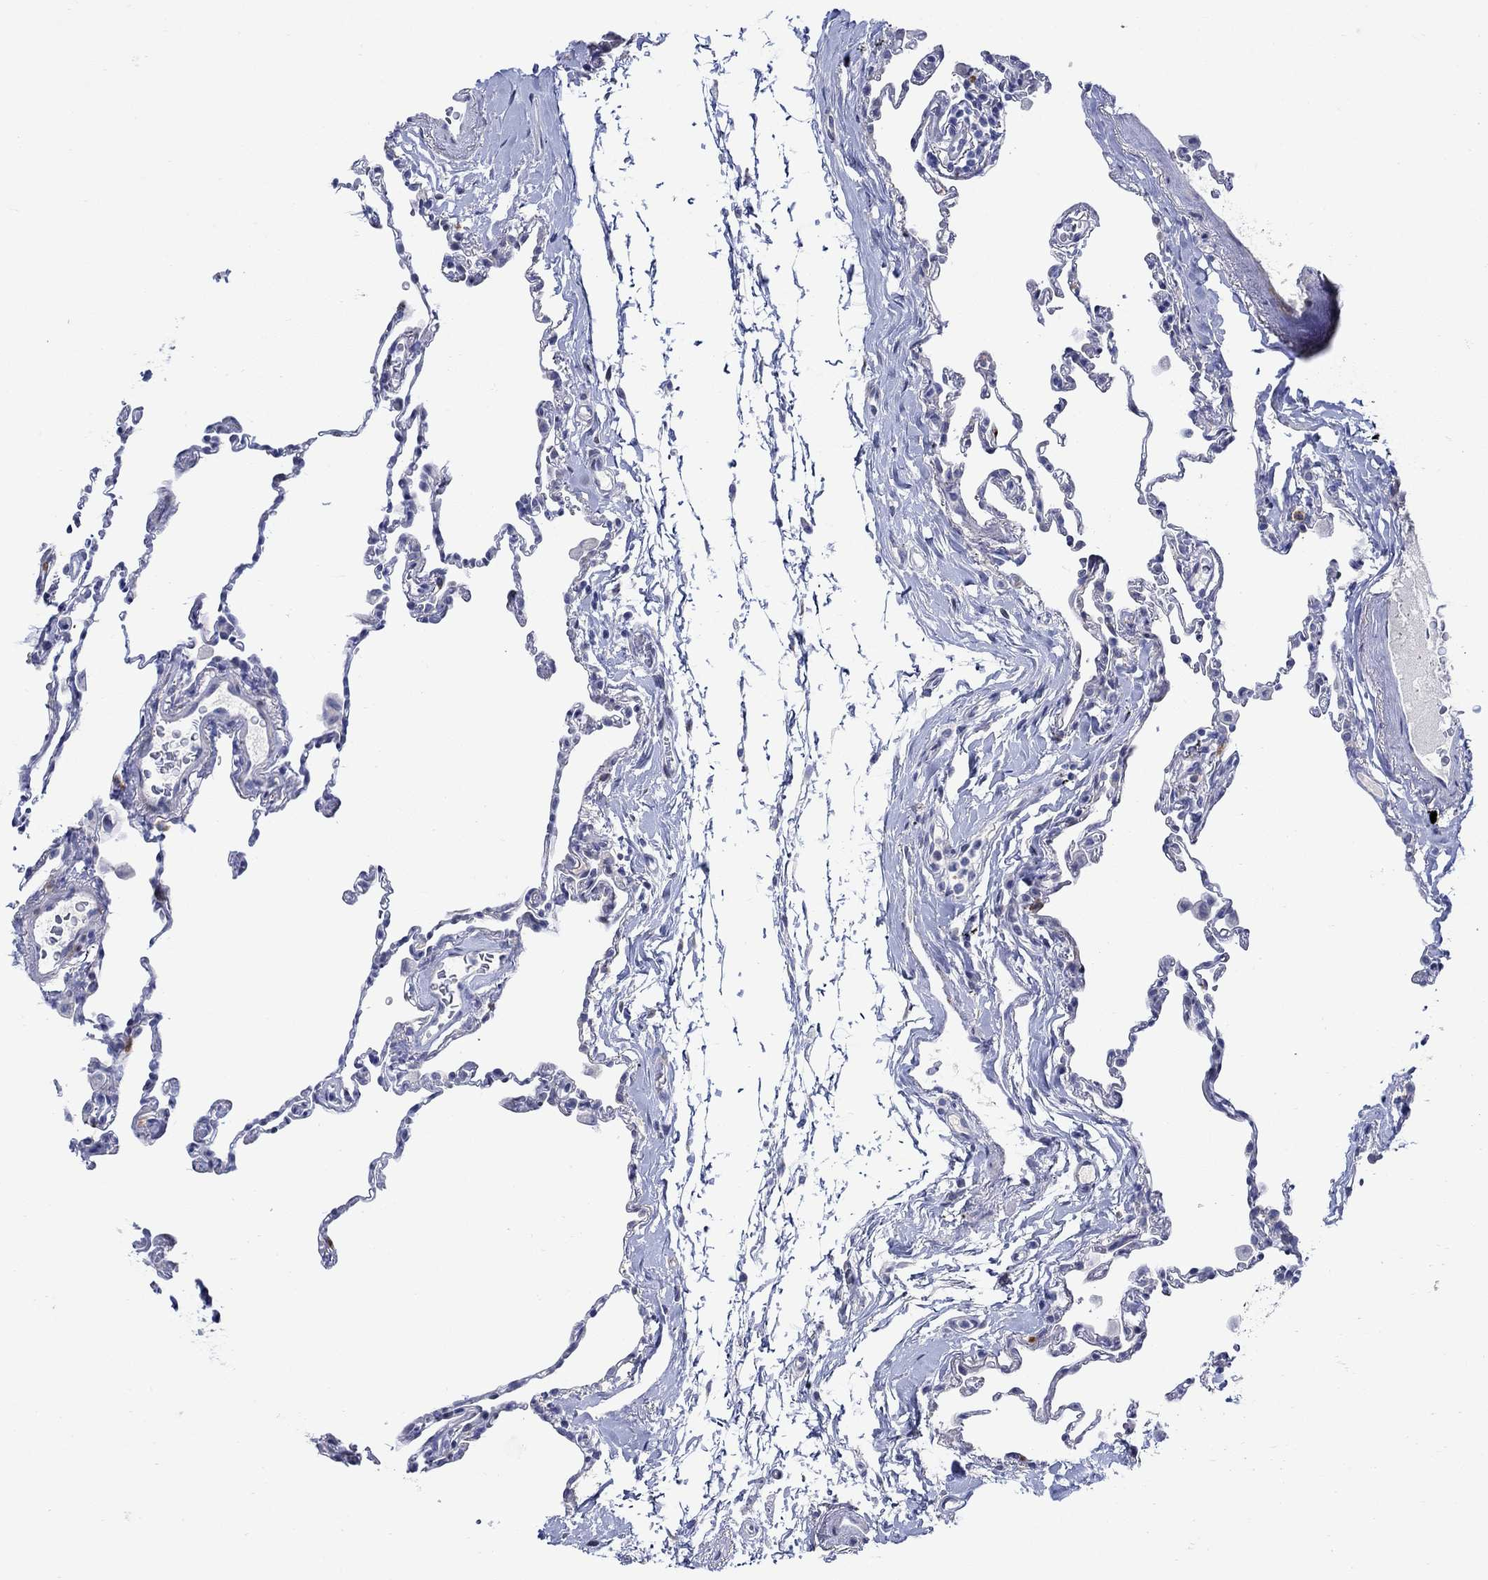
{"staining": {"intensity": "negative", "quantity": "none", "location": "none"}, "tissue": "lung", "cell_type": "Alveolar cells", "image_type": "normal", "snomed": [{"axis": "morphology", "description": "Normal tissue, NOS"}, {"axis": "topography", "description": "Lung"}], "caption": "IHC image of unremarkable human lung stained for a protein (brown), which exhibits no expression in alveolar cells. (DAB (3,3'-diaminobenzidine) immunohistochemistry, high magnification).", "gene": "KSR2", "patient": {"sex": "female", "age": 57}}